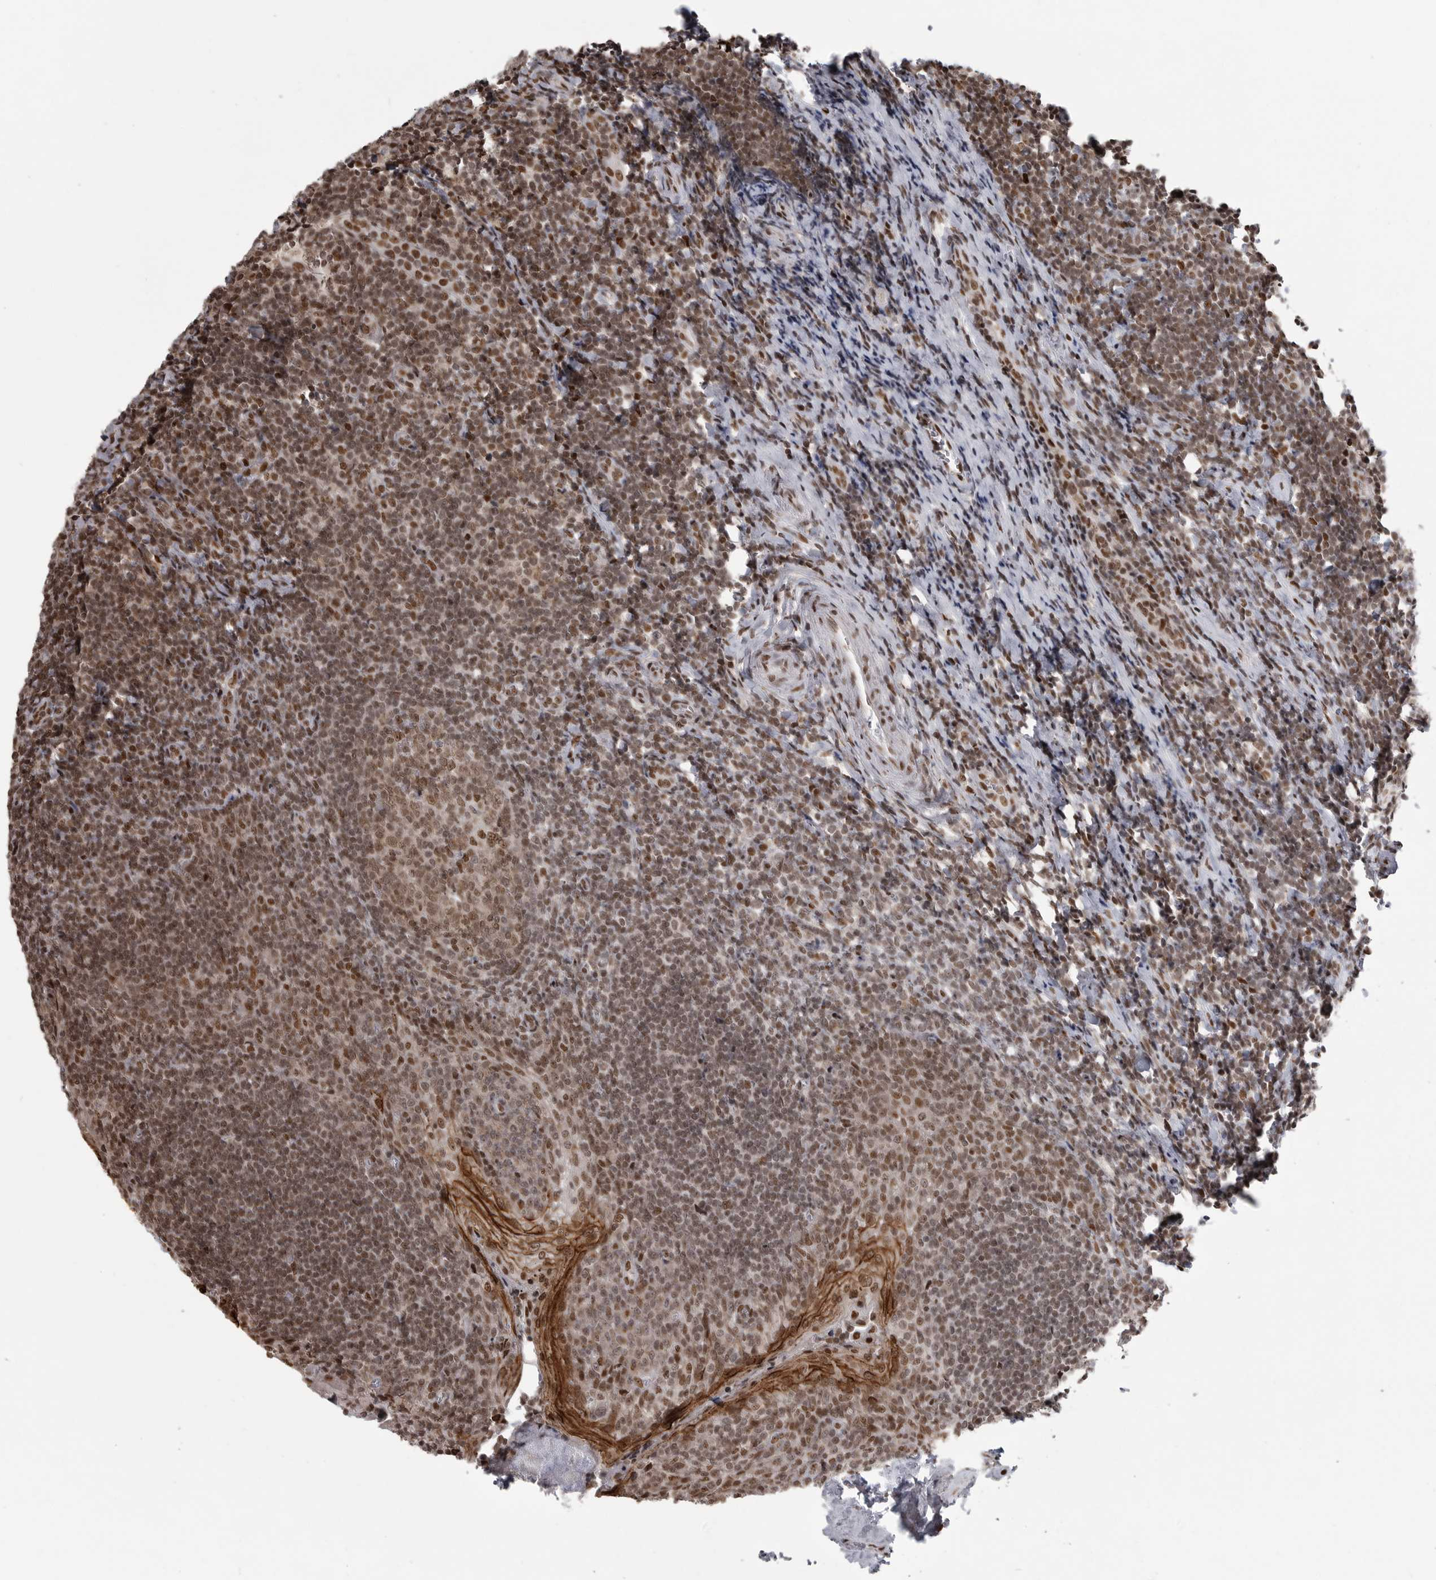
{"staining": {"intensity": "moderate", "quantity": ">75%", "location": "nuclear"}, "tissue": "tonsil", "cell_type": "Germinal center cells", "image_type": "normal", "snomed": [{"axis": "morphology", "description": "Normal tissue, NOS"}, {"axis": "topography", "description": "Tonsil"}], "caption": "High-power microscopy captured an immunohistochemistry (IHC) photomicrograph of normal tonsil, revealing moderate nuclear staining in approximately >75% of germinal center cells.", "gene": "YAF2", "patient": {"sex": "male", "age": 27}}